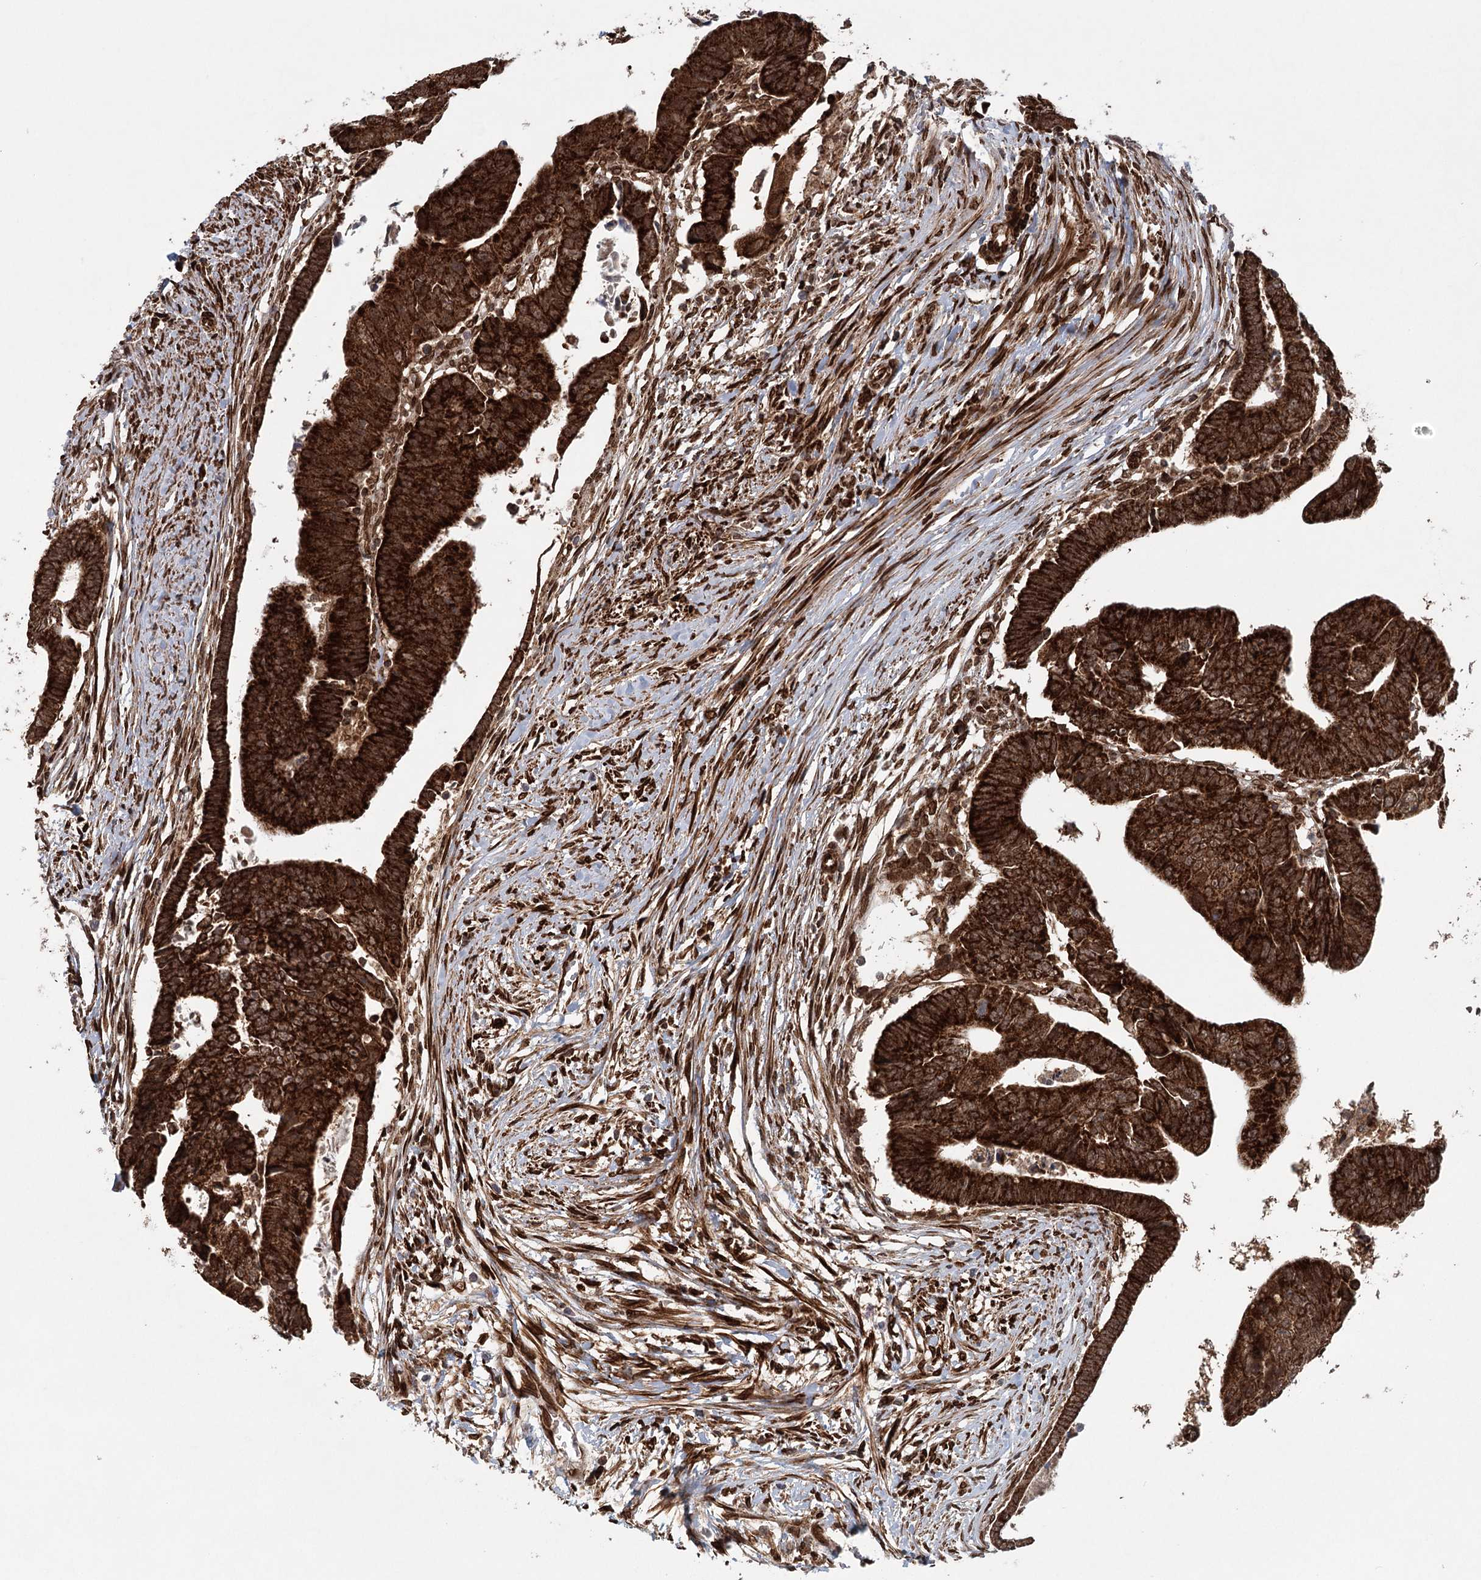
{"staining": {"intensity": "strong", "quantity": ">75%", "location": "cytoplasmic/membranous"}, "tissue": "colorectal cancer", "cell_type": "Tumor cells", "image_type": "cancer", "snomed": [{"axis": "morphology", "description": "Adenocarcinoma, NOS"}, {"axis": "topography", "description": "Rectum"}], "caption": "Adenocarcinoma (colorectal) was stained to show a protein in brown. There is high levels of strong cytoplasmic/membranous staining in about >75% of tumor cells.", "gene": "BCKDHA", "patient": {"sex": "female", "age": 65}}